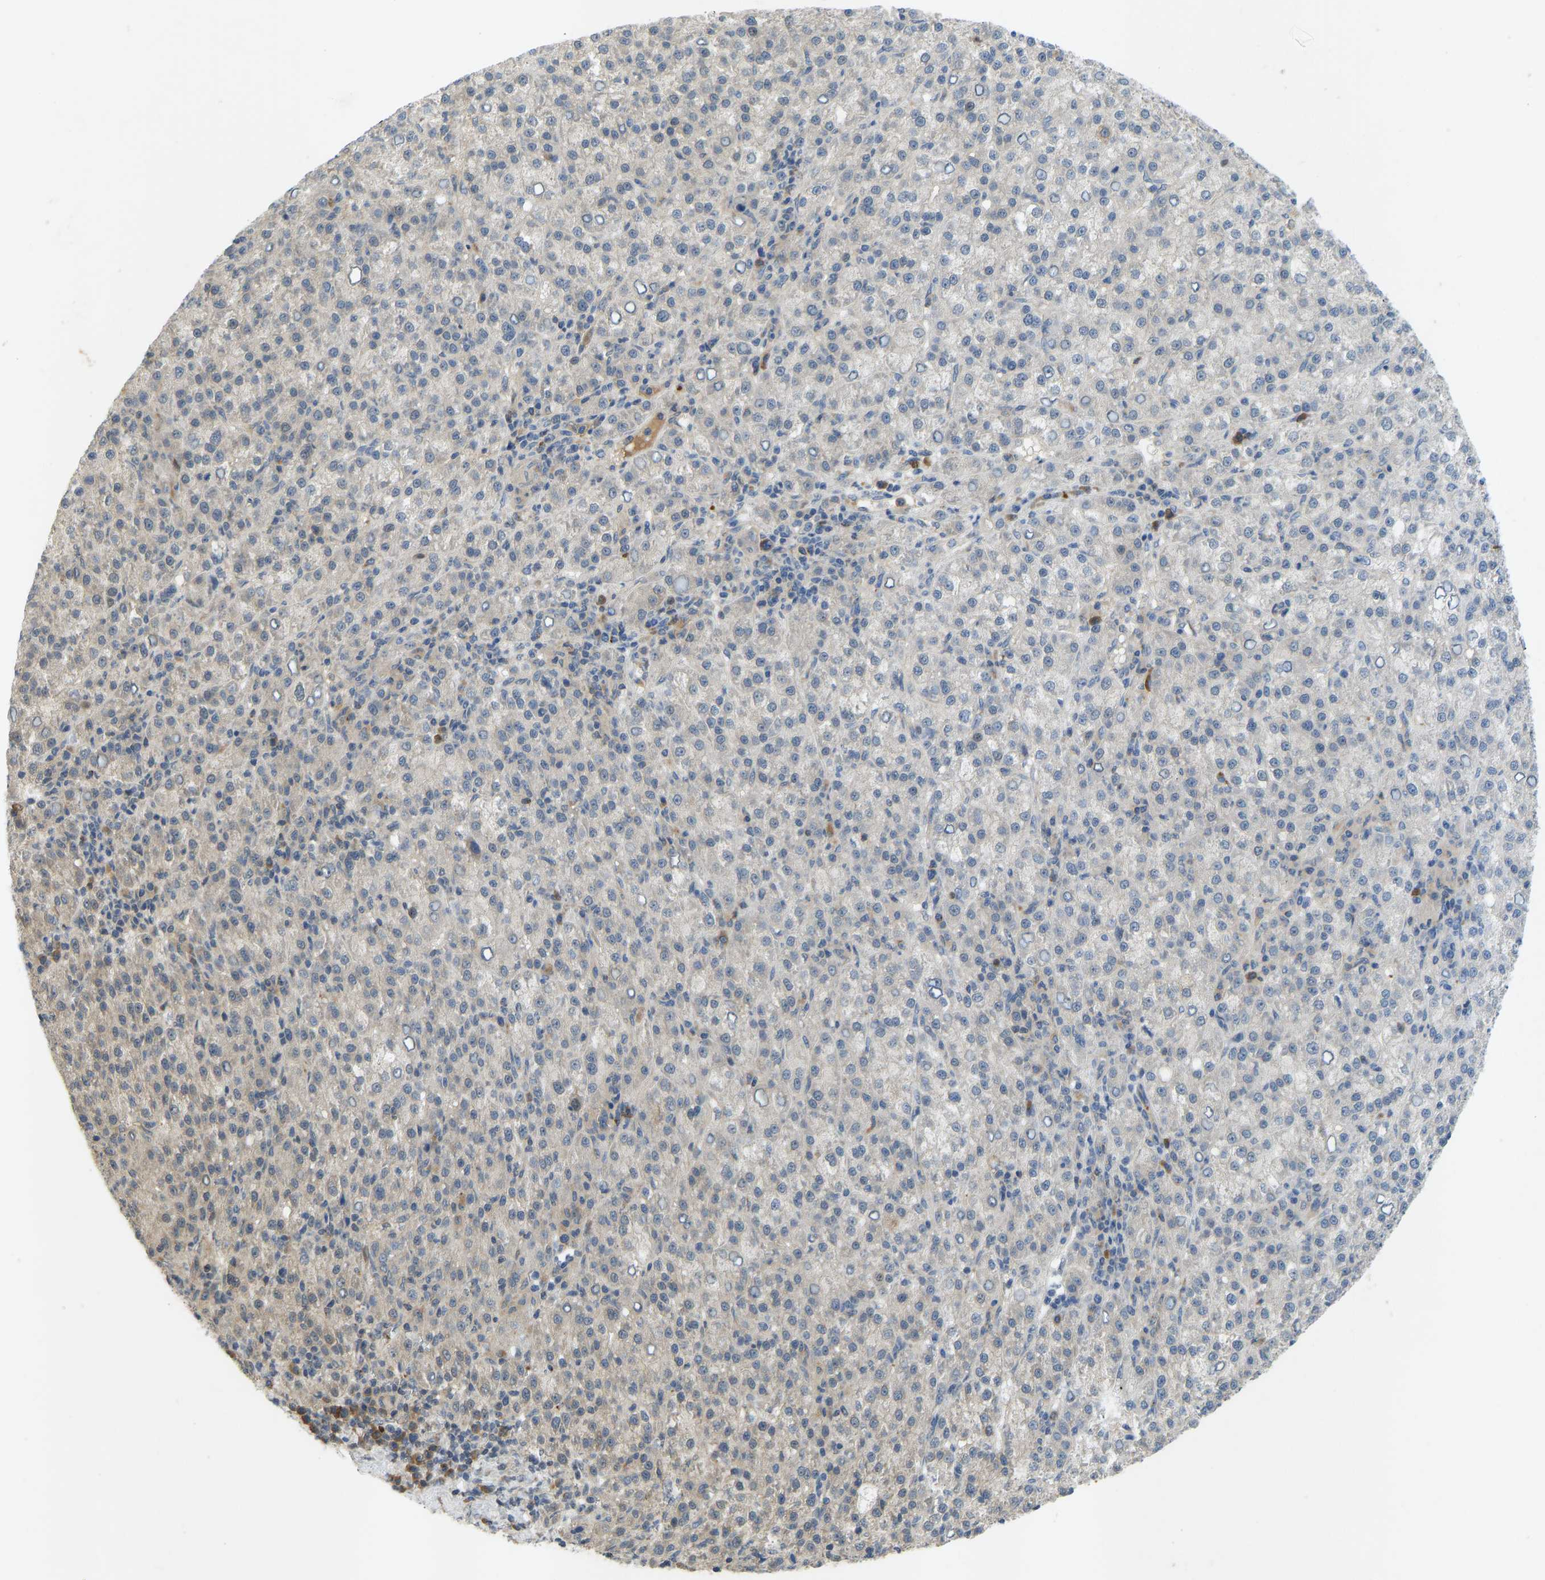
{"staining": {"intensity": "negative", "quantity": "none", "location": "none"}, "tissue": "liver cancer", "cell_type": "Tumor cells", "image_type": "cancer", "snomed": [{"axis": "morphology", "description": "Carcinoma, Hepatocellular, NOS"}, {"axis": "topography", "description": "Liver"}], "caption": "Tumor cells are negative for protein expression in human liver cancer (hepatocellular carcinoma).", "gene": "ZNF251", "patient": {"sex": "female", "age": 58}}